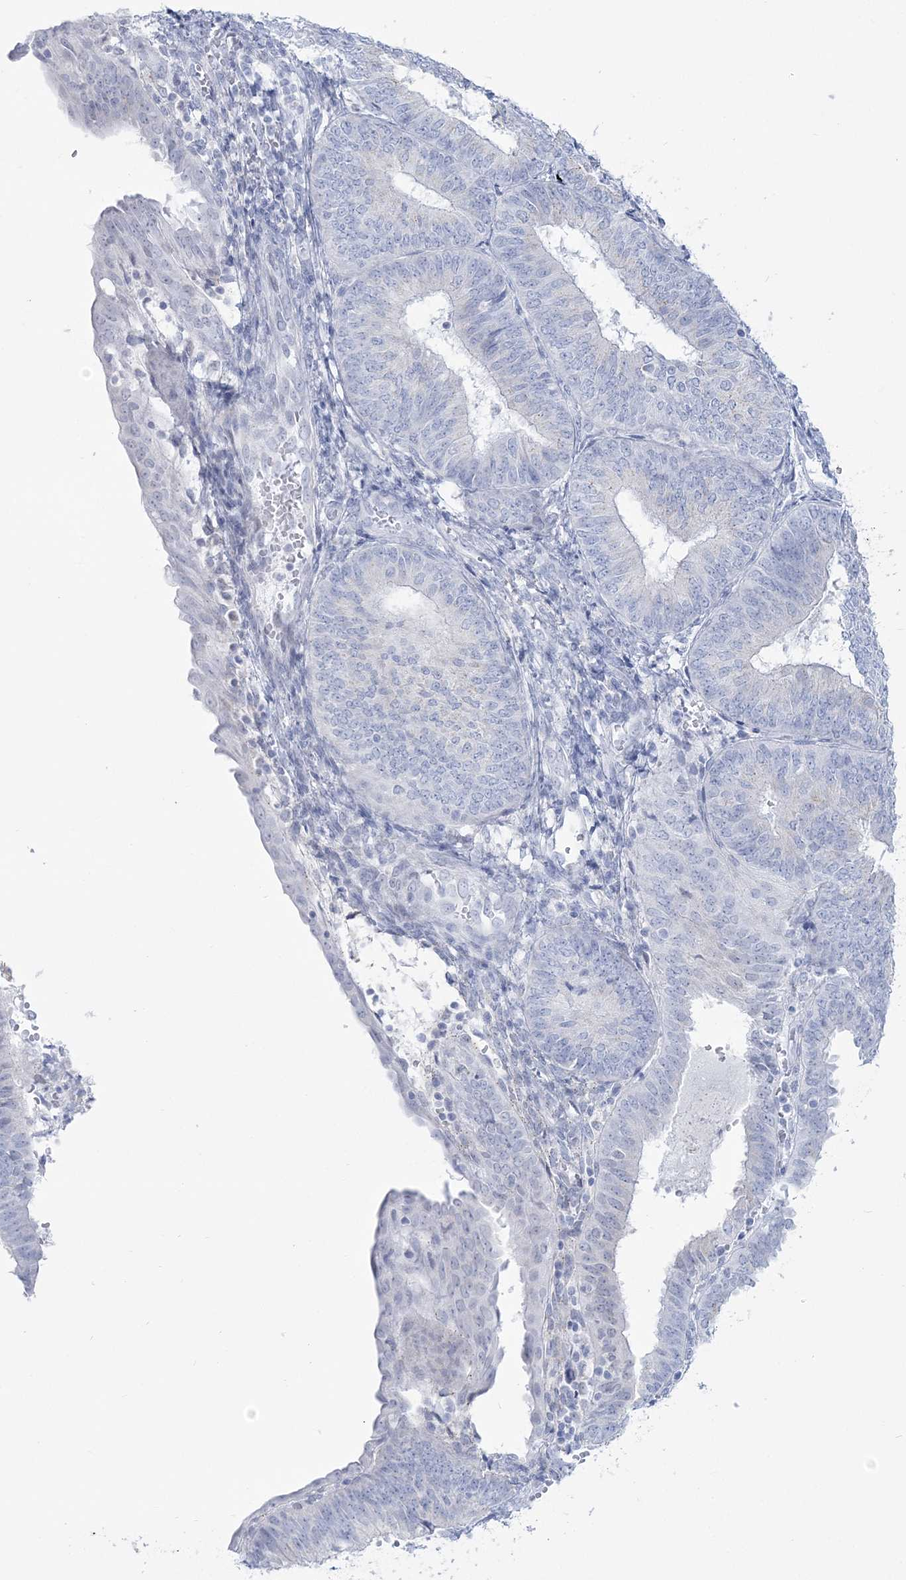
{"staining": {"intensity": "negative", "quantity": "none", "location": "none"}, "tissue": "endometrial cancer", "cell_type": "Tumor cells", "image_type": "cancer", "snomed": [{"axis": "morphology", "description": "Adenocarcinoma, NOS"}, {"axis": "topography", "description": "Endometrium"}], "caption": "Immunohistochemical staining of adenocarcinoma (endometrial) displays no significant expression in tumor cells.", "gene": "ZNF843", "patient": {"sex": "female", "age": 58}}